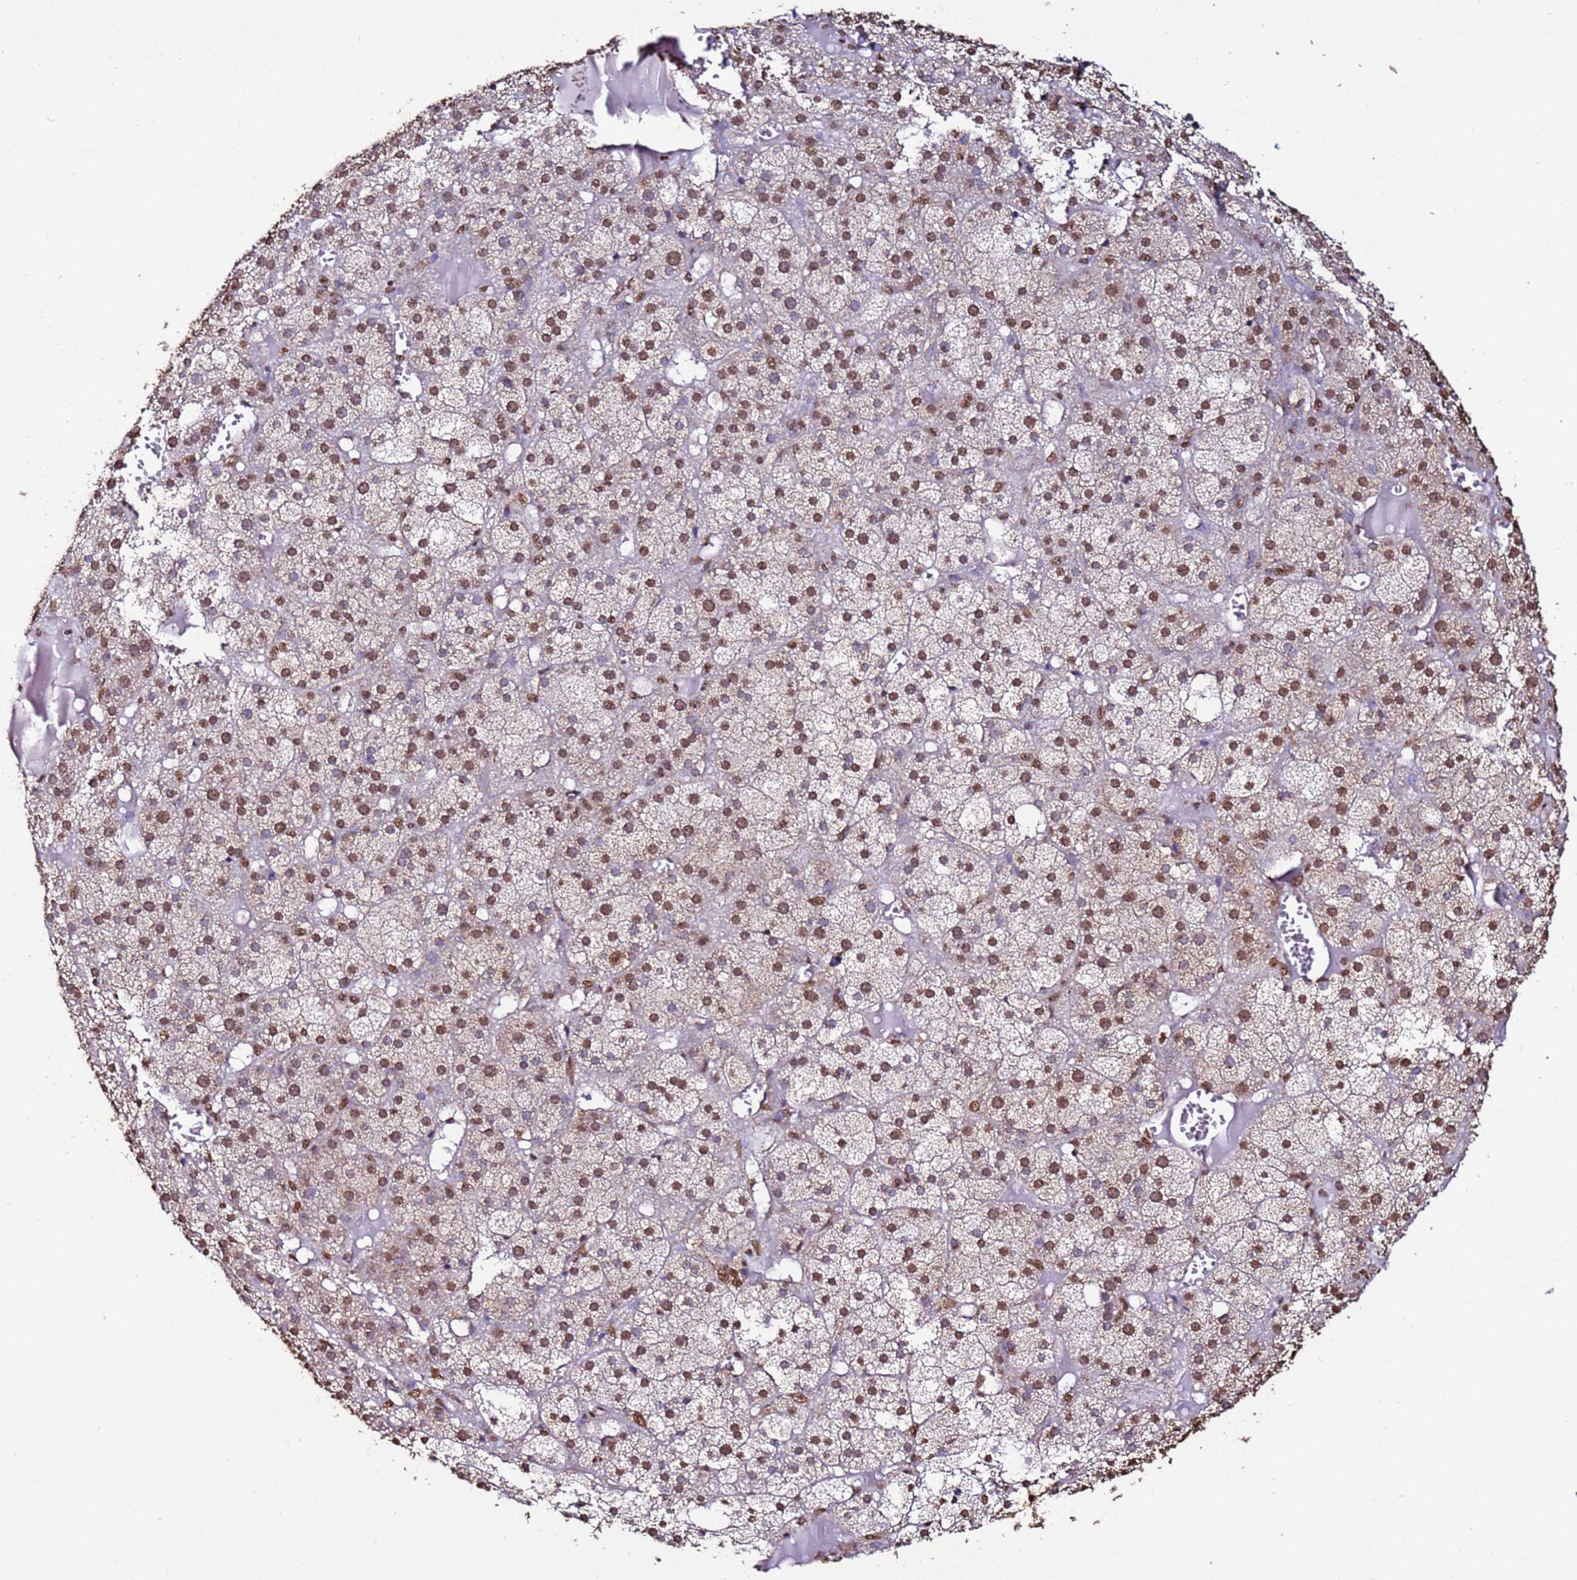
{"staining": {"intensity": "moderate", "quantity": ">75%", "location": "nuclear"}, "tissue": "adrenal gland", "cell_type": "Glandular cells", "image_type": "normal", "snomed": [{"axis": "morphology", "description": "Normal tissue, NOS"}, {"axis": "topography", "description": "Adrenal gland"}], "caption": "This is an image of IHC staining of unremarkable adrenal gland, which shows moderate expression in the nuclear of glandular cells.", "gene": "TRIP6", "patient": {"sex": "female", "age": 61}}